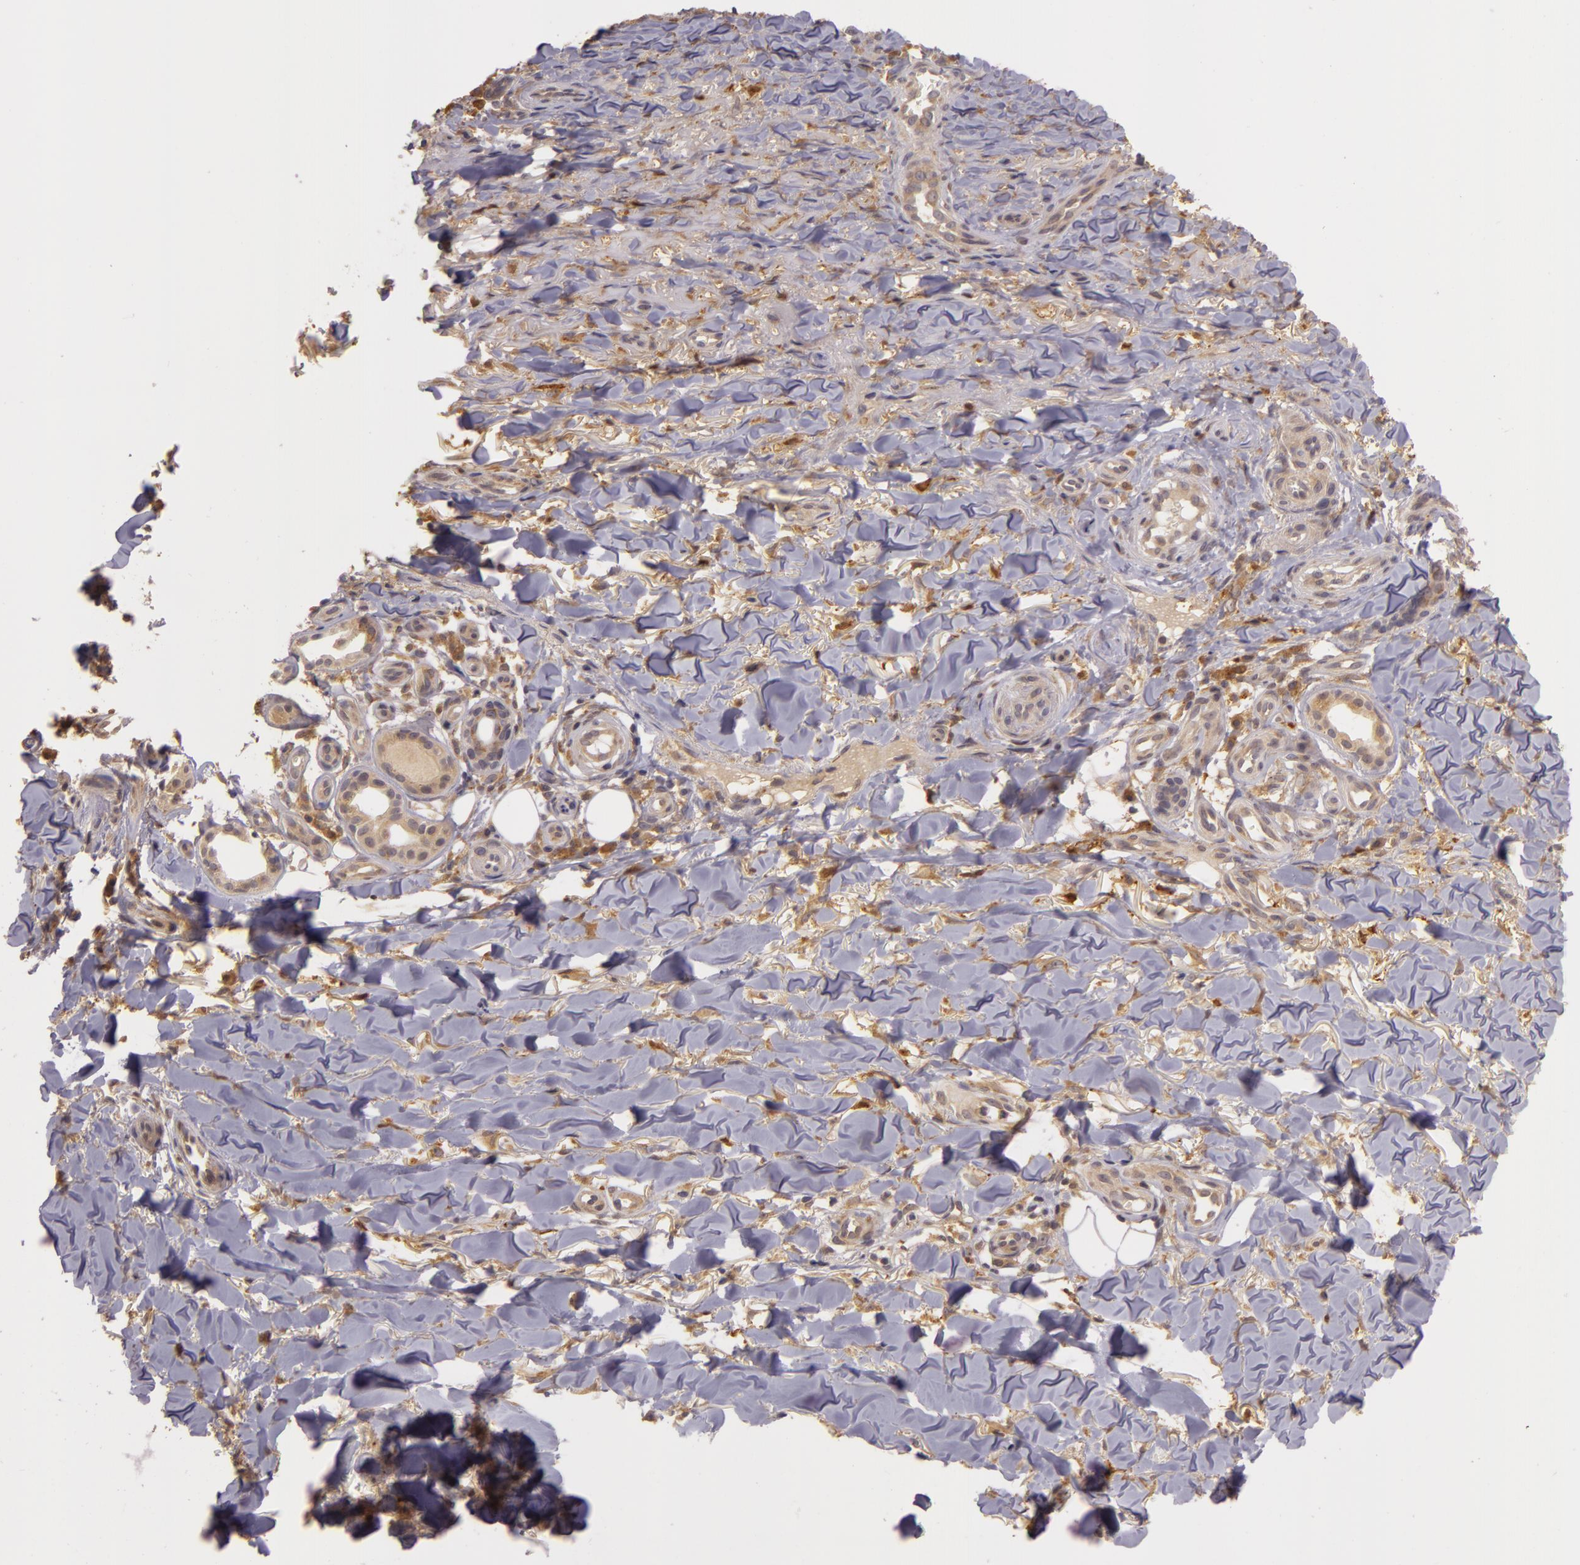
{"staining": {"intensity": "negative", "quantity": "none", "location": "none"}, "tissue": "skin cancer", "cell_type": "Tumor cells", "image_type": "cancer", "snomed": [{"axis": "morphology", "description": "Basal cell carcinoma"}, {"axis": "topography", "description": "Skin"}], "caption": "Tumor cells show no significant protein positivity in basal cell carcinoma (skin).", "gene": "PPP1R3F", "patient": {"sex": "male", "age": 81}}